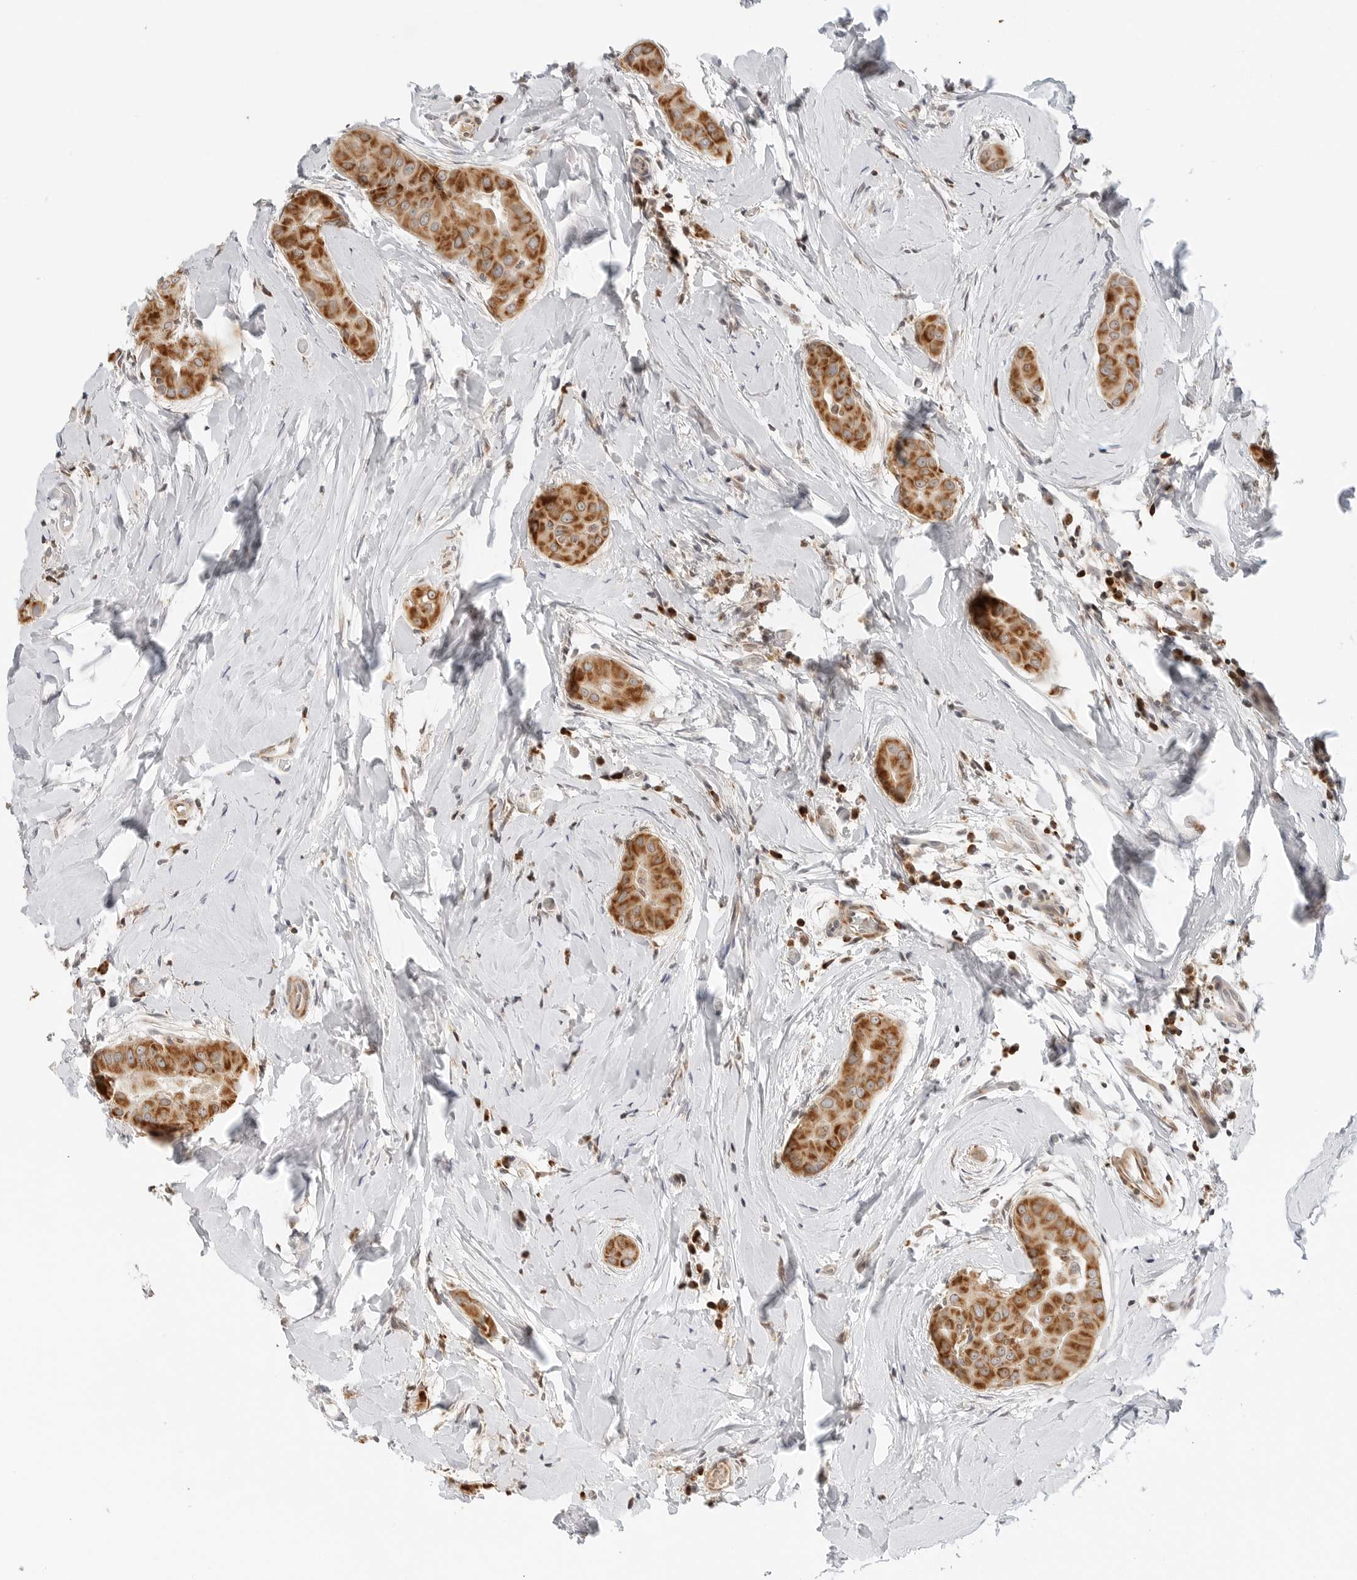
{"staining": {"intensity": "strong", "quantity": ">75%", "location": "cytoplasmic/membranous"}, "tissue": "thyroid cancer", "cell_type": "Tumor cells", "image_type": "cancer", "snomed": [{"axis": "morphology", "description": "Papillary adenocarcinoma, NOS"}, {"axis": "topography", "description": "Thyroid gland"}], "caption": "IHC (DAB (3,3'-diaminobenzidine)) staining of human papillary adenocarcinoma (thyroid) demonstrates strong cytoplasmic/membranous protein staining in approximately >75% of tumor cells.", "gene": "DYRK4", "patient": {"sex": "male", "age": 33}}